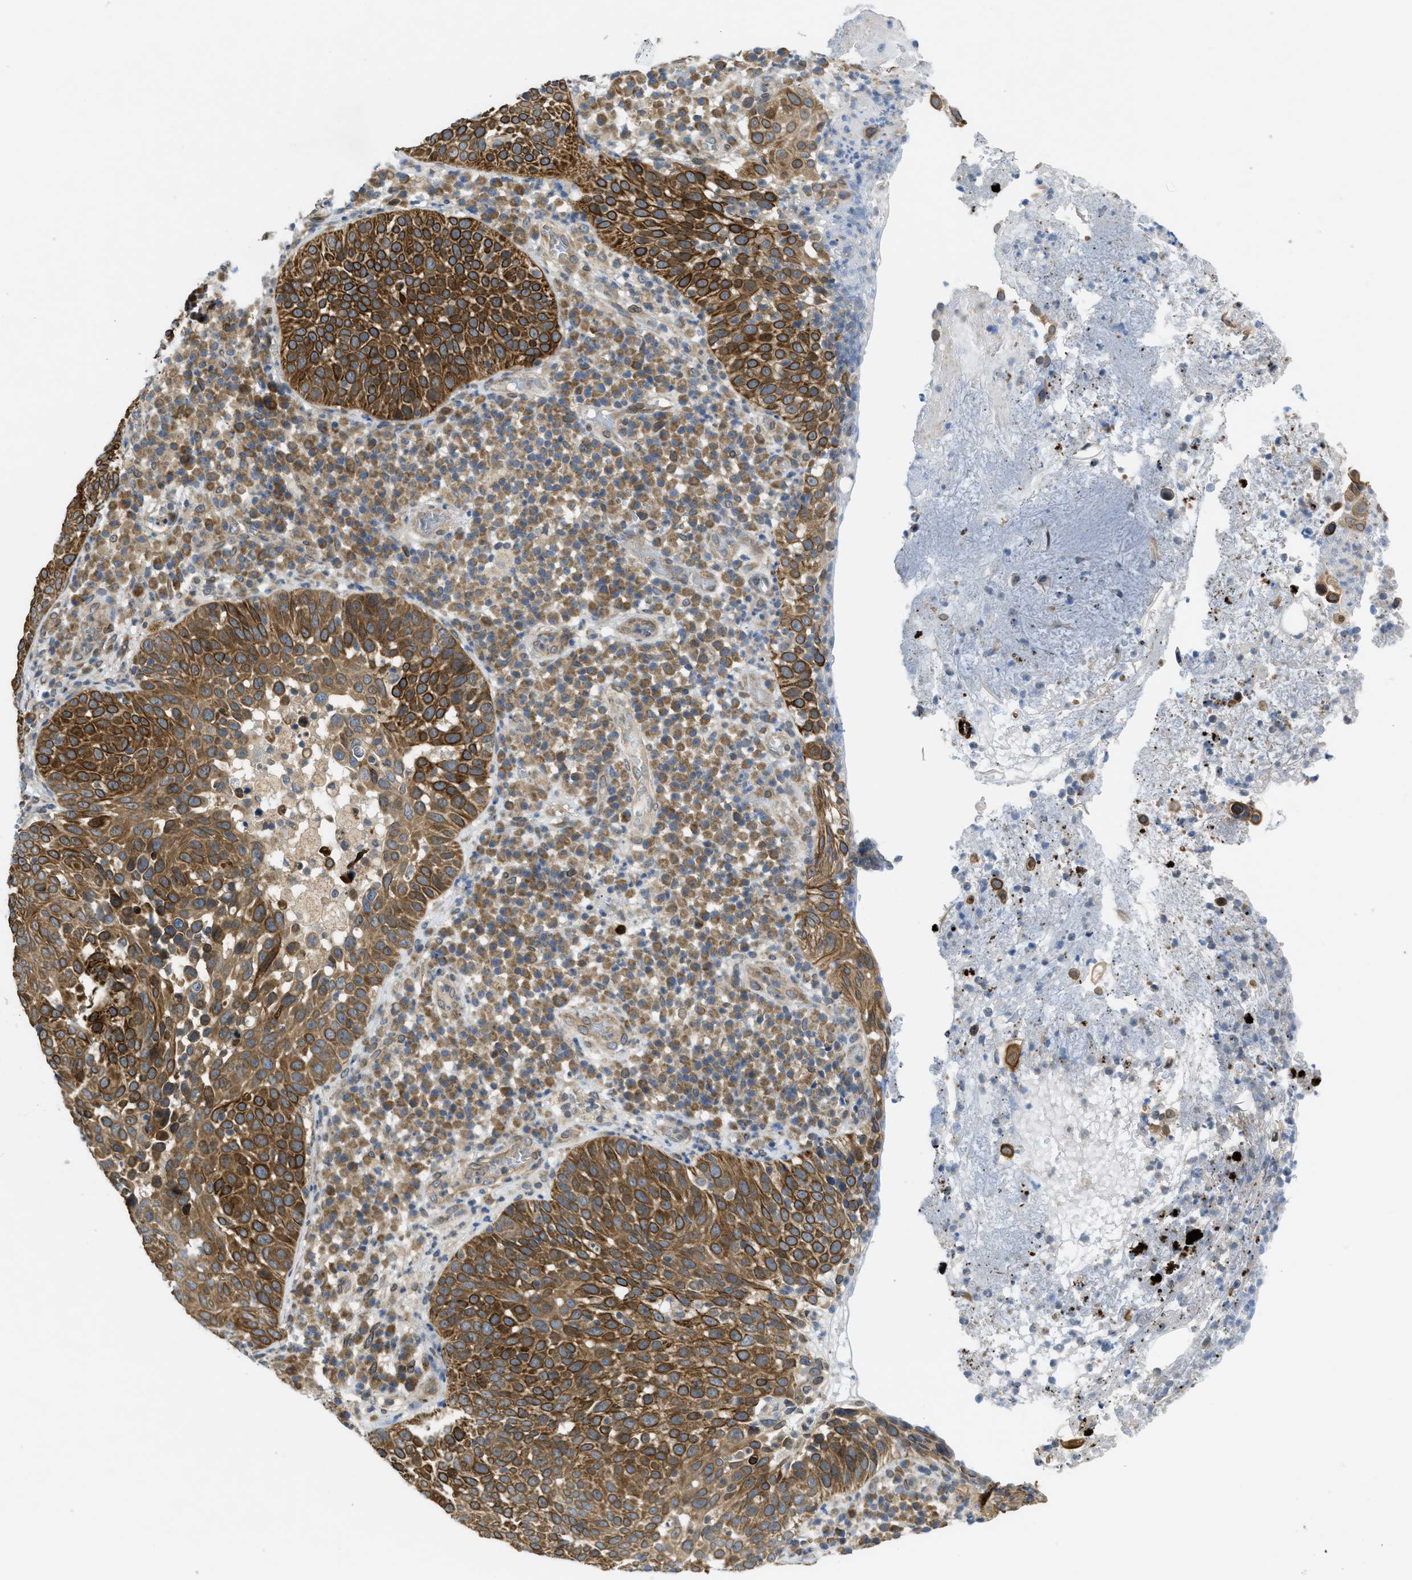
{"staining": {"intensity": "strong", "quantity": ">75%", "location": "cytoplasmic/membranous"}, "tissue": "skin cancer", "cell_type": "Tumor cells", "image_type": "cancer", "snomed": [{"axis": "morphology", "description": "Squamous cell carcinoma in situ, NOS"}, {"axis": "morphology", "description": "Squamous cell carcinoma, NOS"}, {"axis": "topography", "description": "Skin"}], "caption": "This is a photomicrograph of immunohistochemistry (IHC) staining of skin cancer (squamous cell carcinoma), which shows strong staining in the cytoplasmic/membranous of tumor cells.", "gene": "EIF2AK3", "patient": {"sex": "male", "age": 93}}